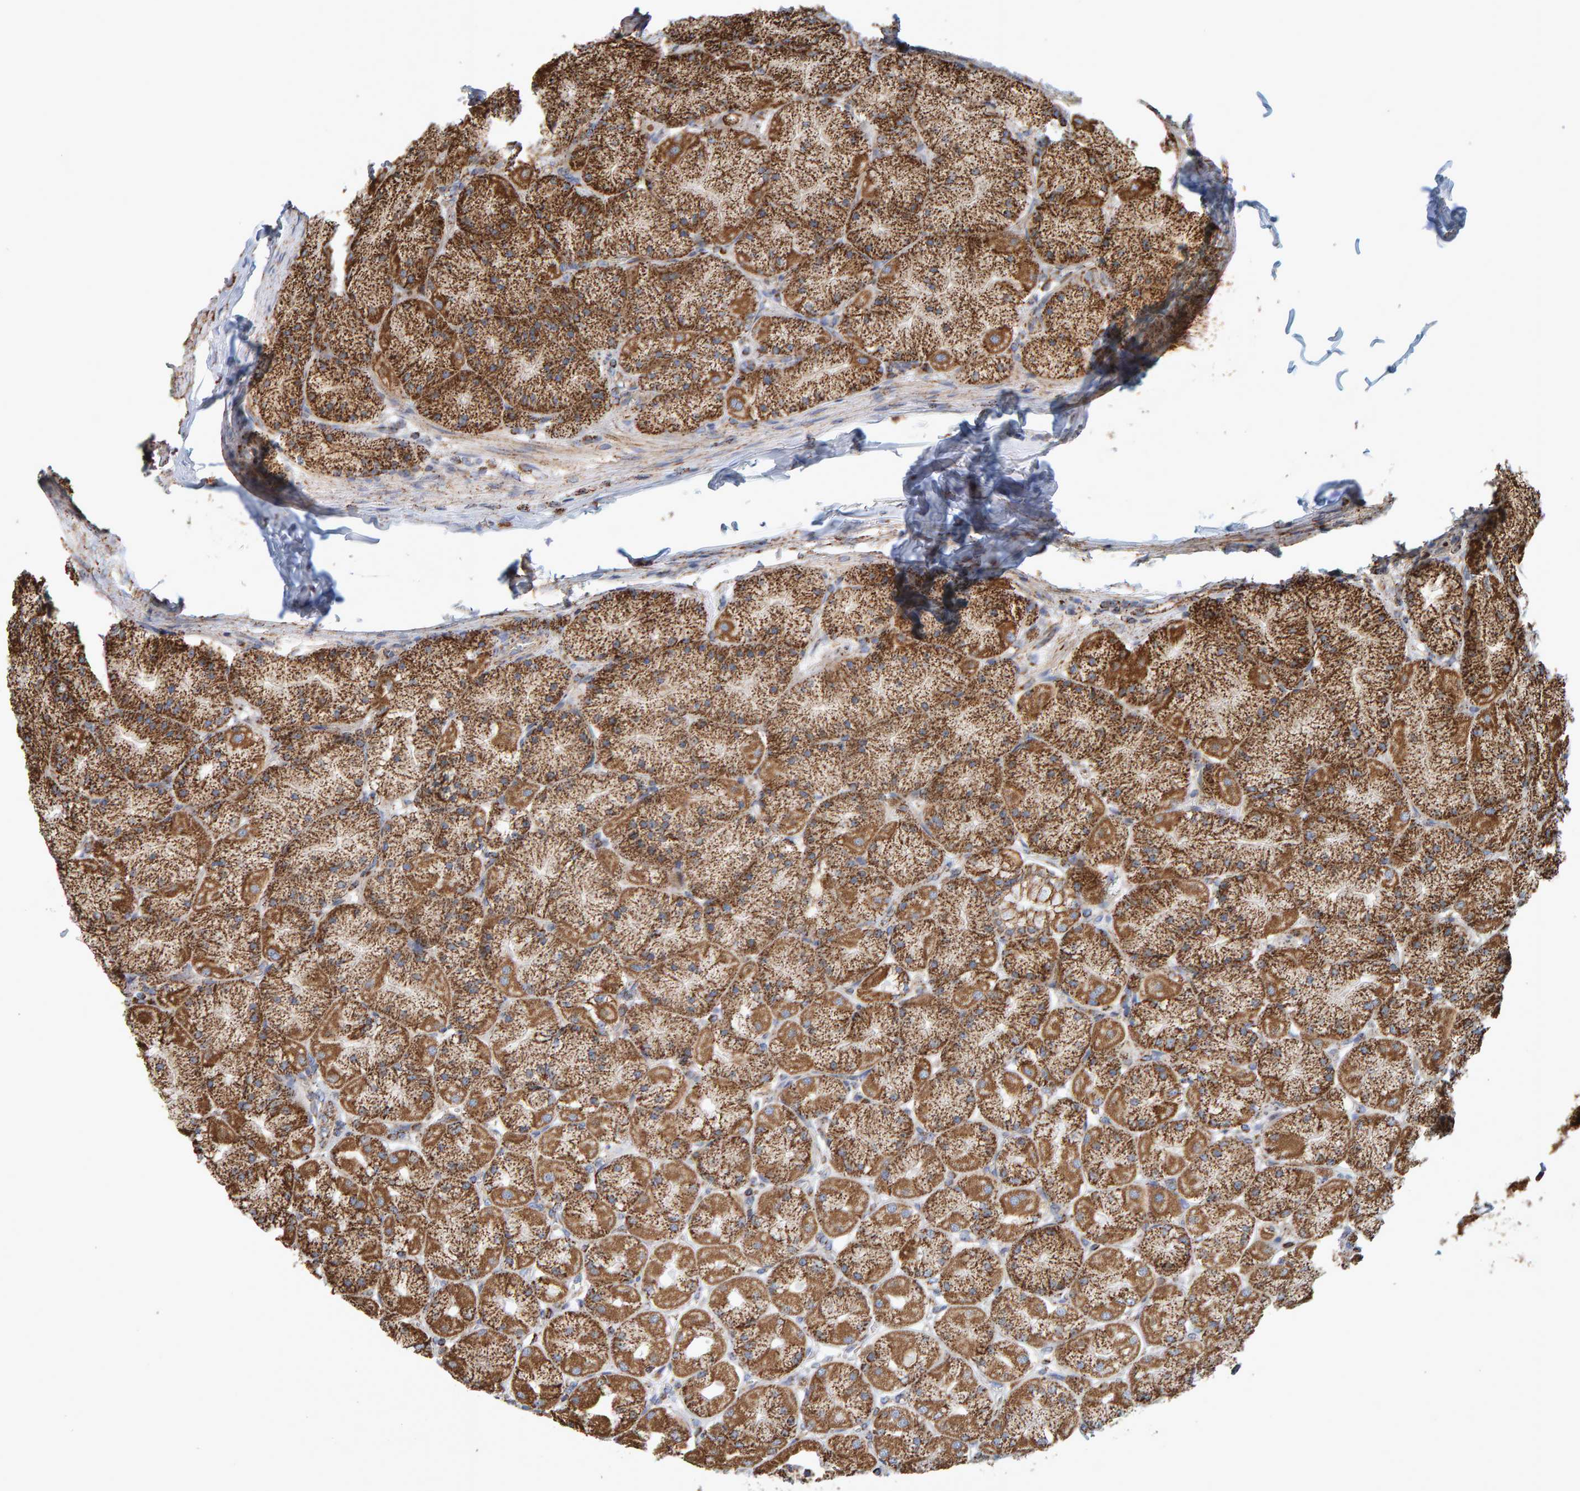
{"staining": {"intensity": "moderate", "quantity": ">75%", "location": "cytoplasmic/membranous"}, "tissue": "stomach", "cell_type": "Glandular cells", "image_type": "normal", "snomed": [{"axis": "morphology", "description": "Normal tissue, NOS"}, {"axis": "topography", "description": "Stomach, upper"}], "caption": "Benign stomach reveals moderate cytoplasmic/membranous expression in approximately >75% of glandular cells, visualized by immunohistochemistry. The protein of interest is shown in brown color, while the nuclei are stained blue.", "gene": "MRPL45", "patient": {"sex": "female", "age": 56}}